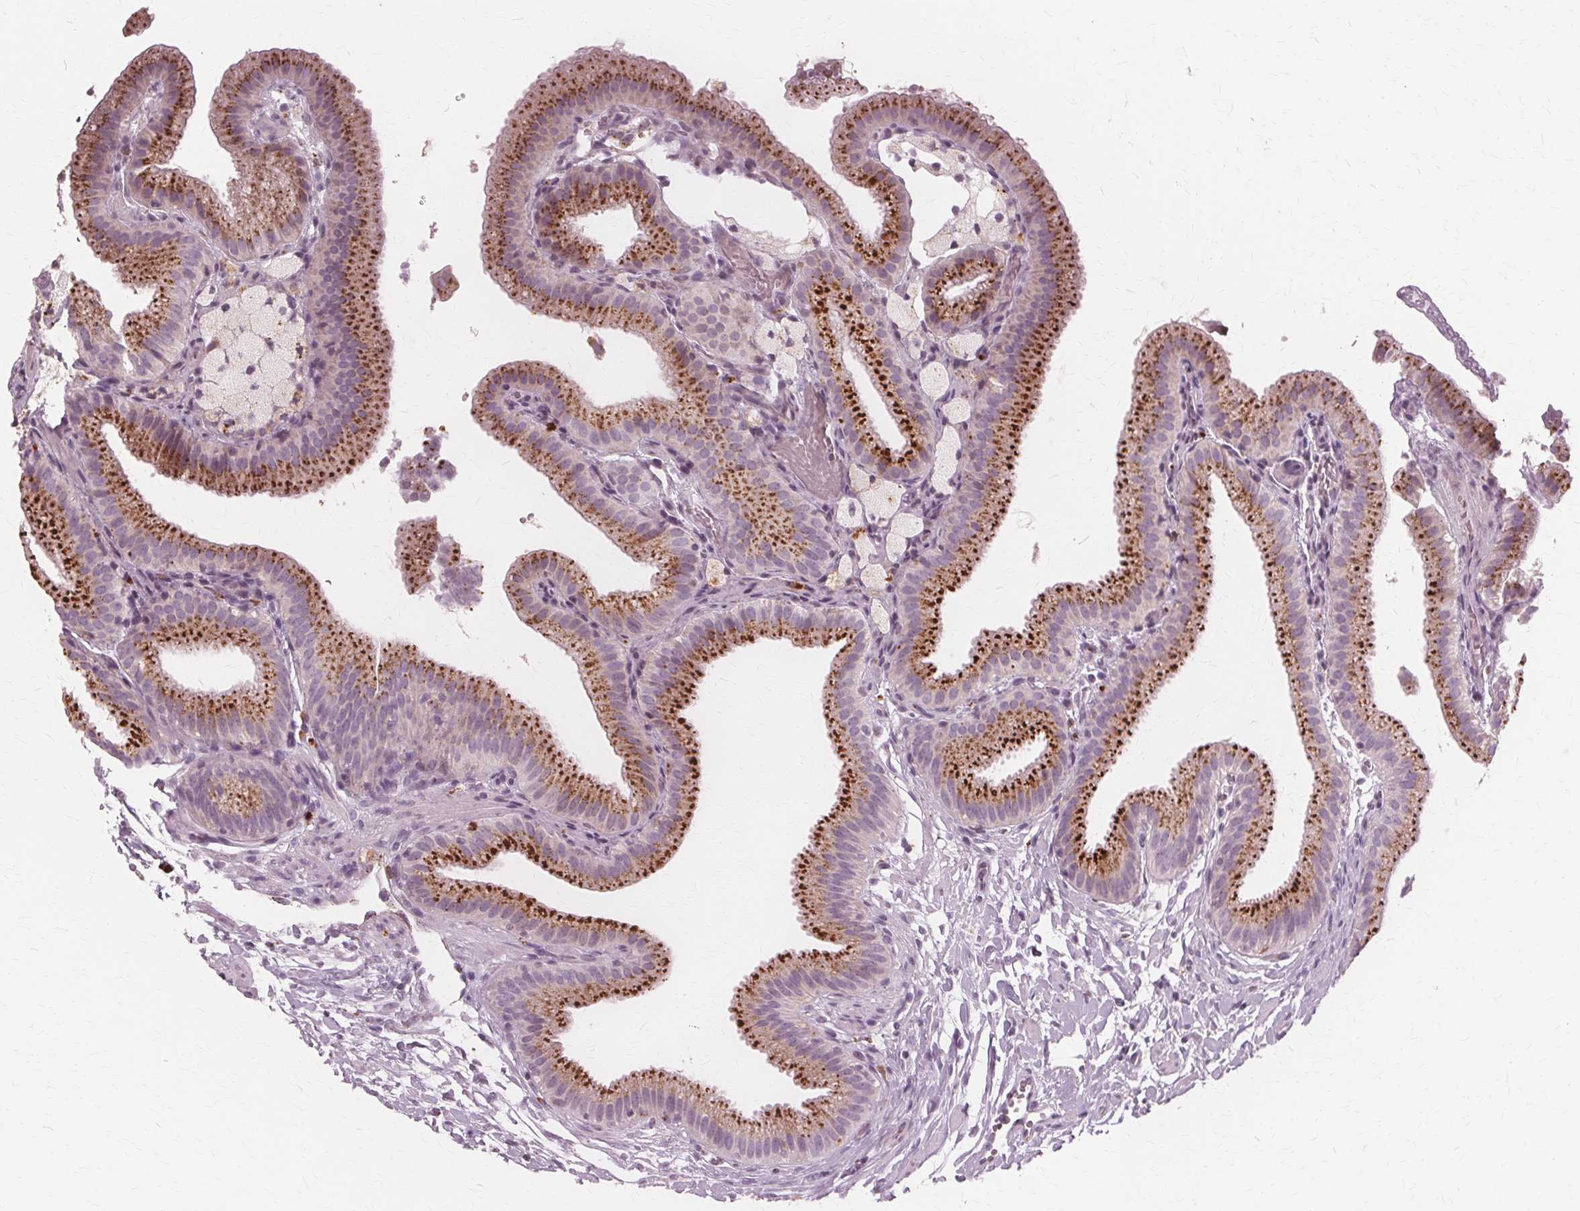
{"staining": {"intensity": "moderate", "quantity": "25%-75%", "location": "cytoplasmic/membranous"}, "tissue": "gallbladder", "cell_type": "Glandular cells", "image_type": "normal", "snomed": [{"axis": "morphology", "description": "Normal tissue, NOS"}, {"axis": "topography", "description": "Gallbladder"}], "caption": "Brown immunohistochemical staining in unremarkable gallbladder exhibits moderate cytoplasmic/membranous positivity in approximately 25%-75% of glandular cells.", "gene": "DNASE2", "patient": {"sex": "female", "age": 63}}